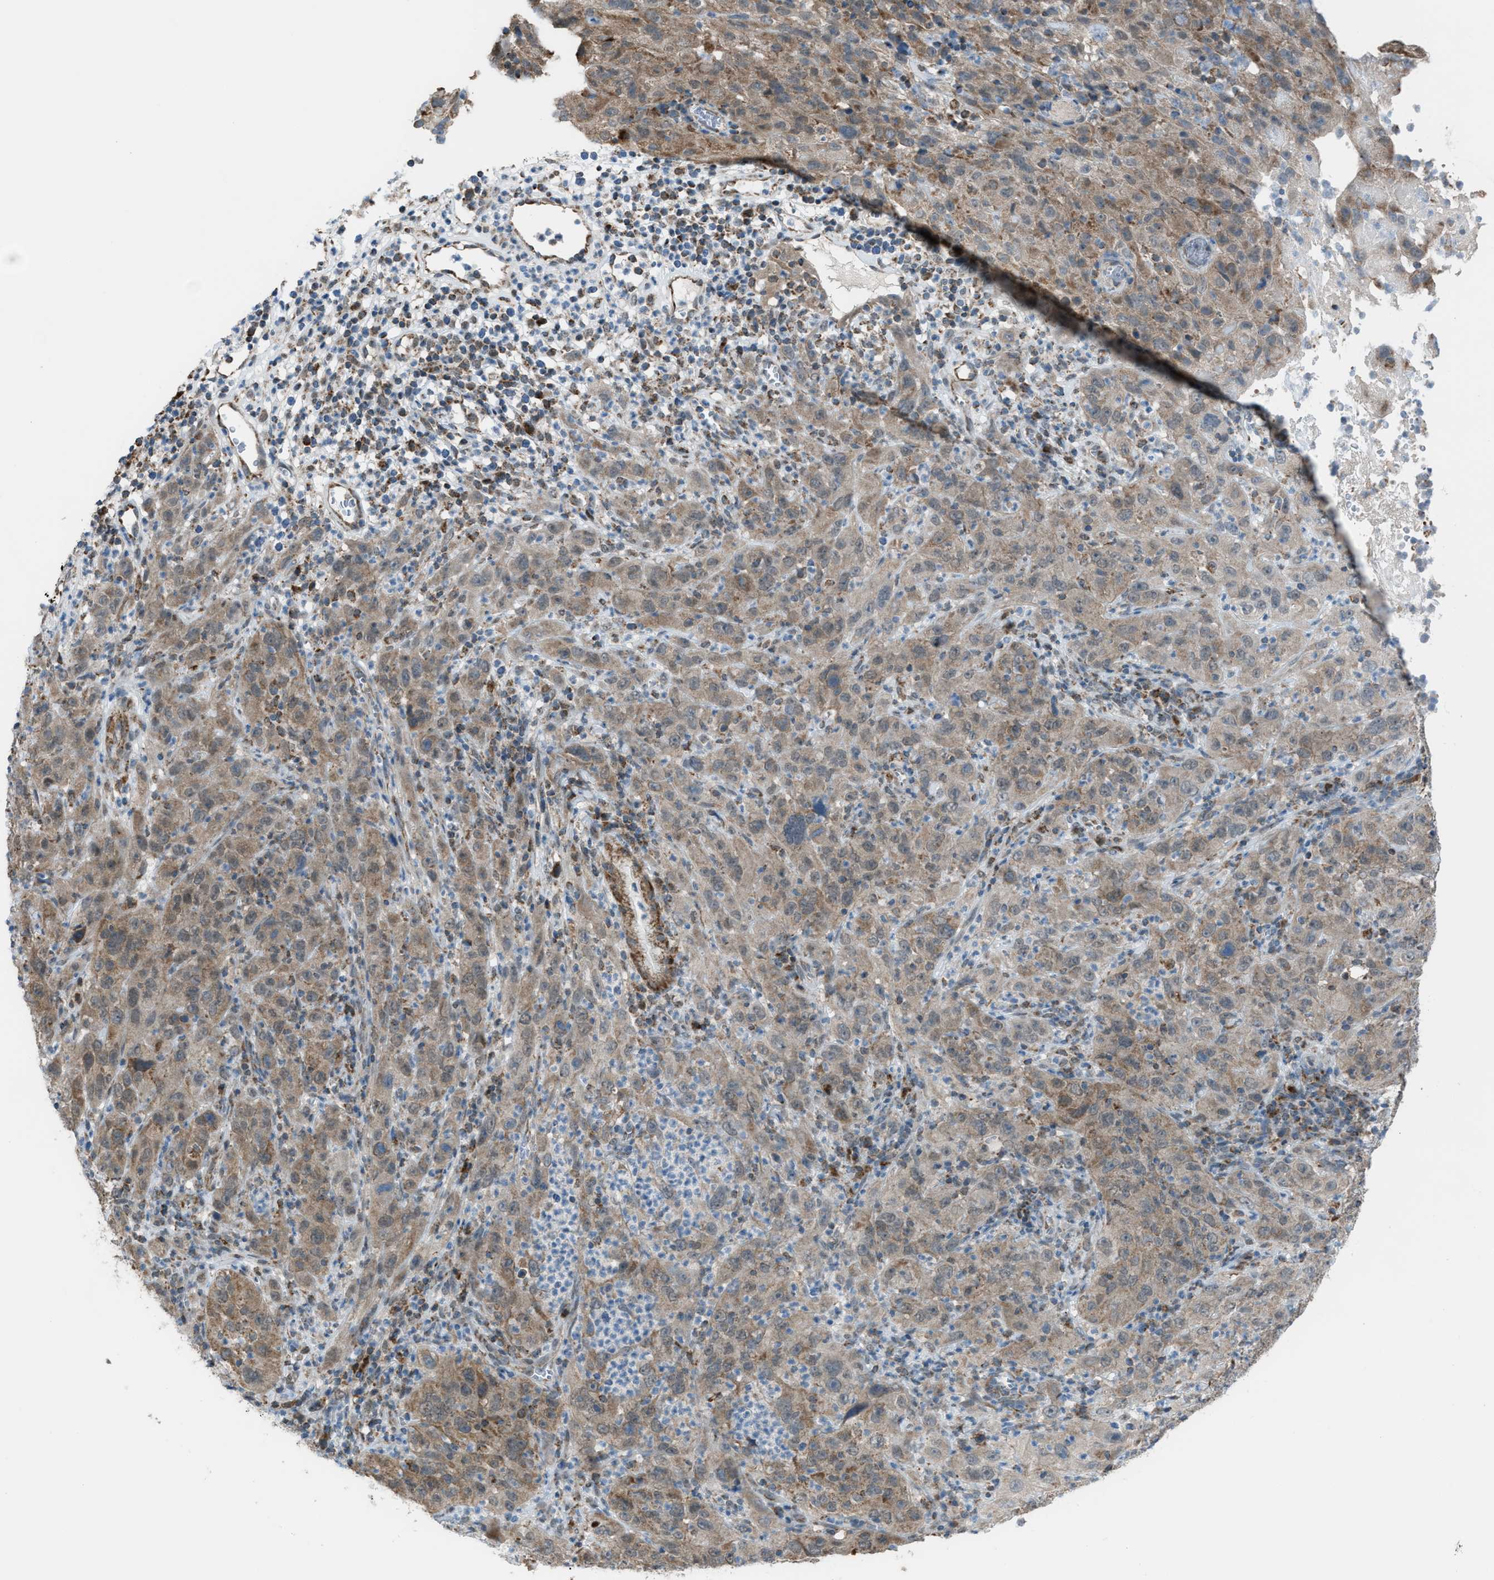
{"staining": {"intensity": "moderate", "quantity": ">75%", "location": "cytoplasmic/membranous"}, "tissue": "cervical cancer", "cell_type": "Tumor cells", "image_type": "cancer", "snomed": [{"axis": "morphology", "description": "Squamous cell carcinoma, NOS"}, {"axis": "topography", "description": "Cervix"}], "caption": "This photomicrograph reveals cervical cancer (squamous cell carcinoma) stained with IHC to label a protein in brown. The cytoplasmic/membranous of tumor cells show moderate positivity for the protein. Nuclei are counter-stained blue.", "gene": "SRM", "patient": {"sex": "female", "age": 32}}